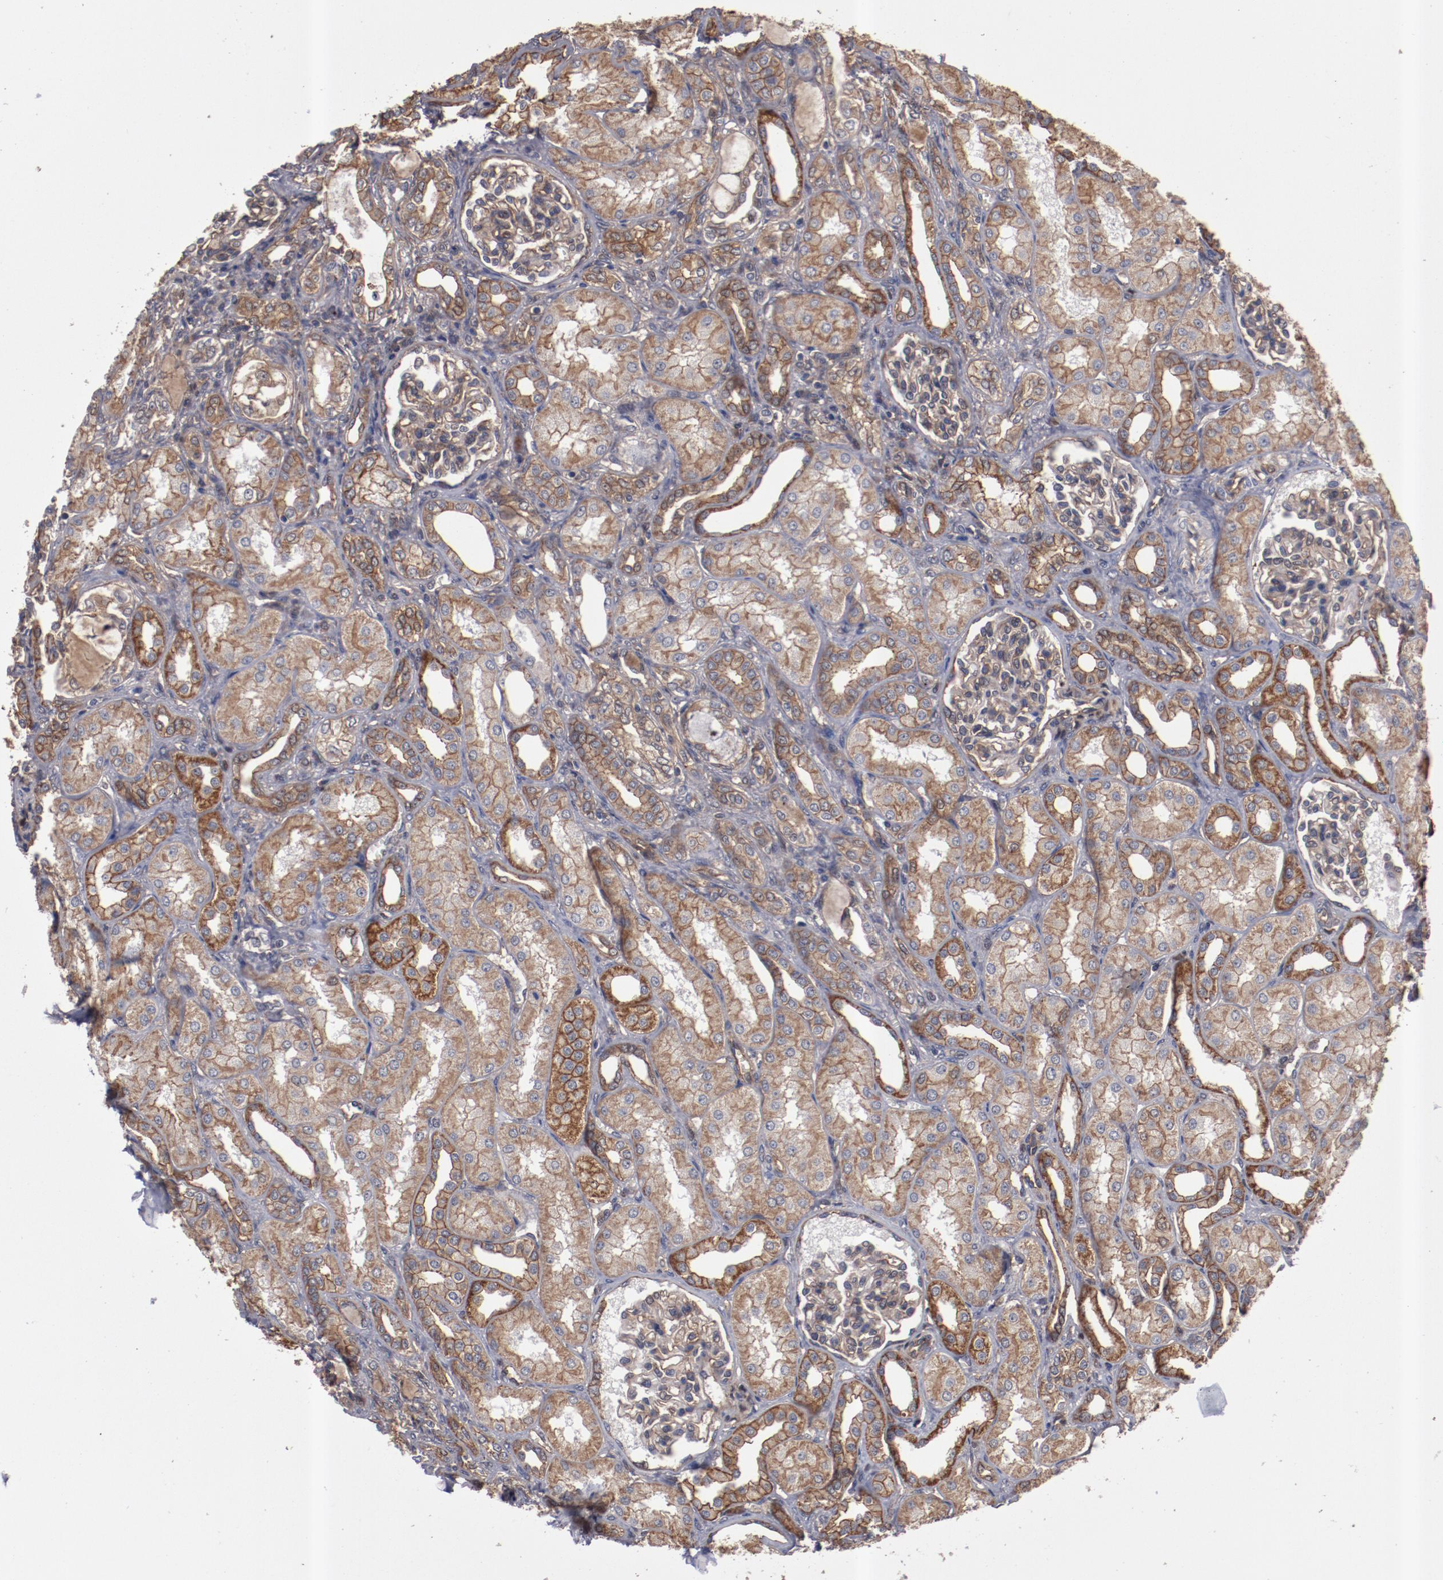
{"staining": {"intensity": "weak", "quantity": "<25%", "location": "cytoplasmic/membranous"}, "tissue": "kidney", "cell_type": "Cells in glomeruli", "image_type": "normal", "snomed": [{"axis": "morphology", "description": "Normal tissue, NOS"}, {"axis": "topography", "description": "Kidney"}], "caption": "The image shows no significant expression in cells in glomeruli of kidney.", "gene": "DNAAF2", "patient": {"sex": "male", "age": 7}}